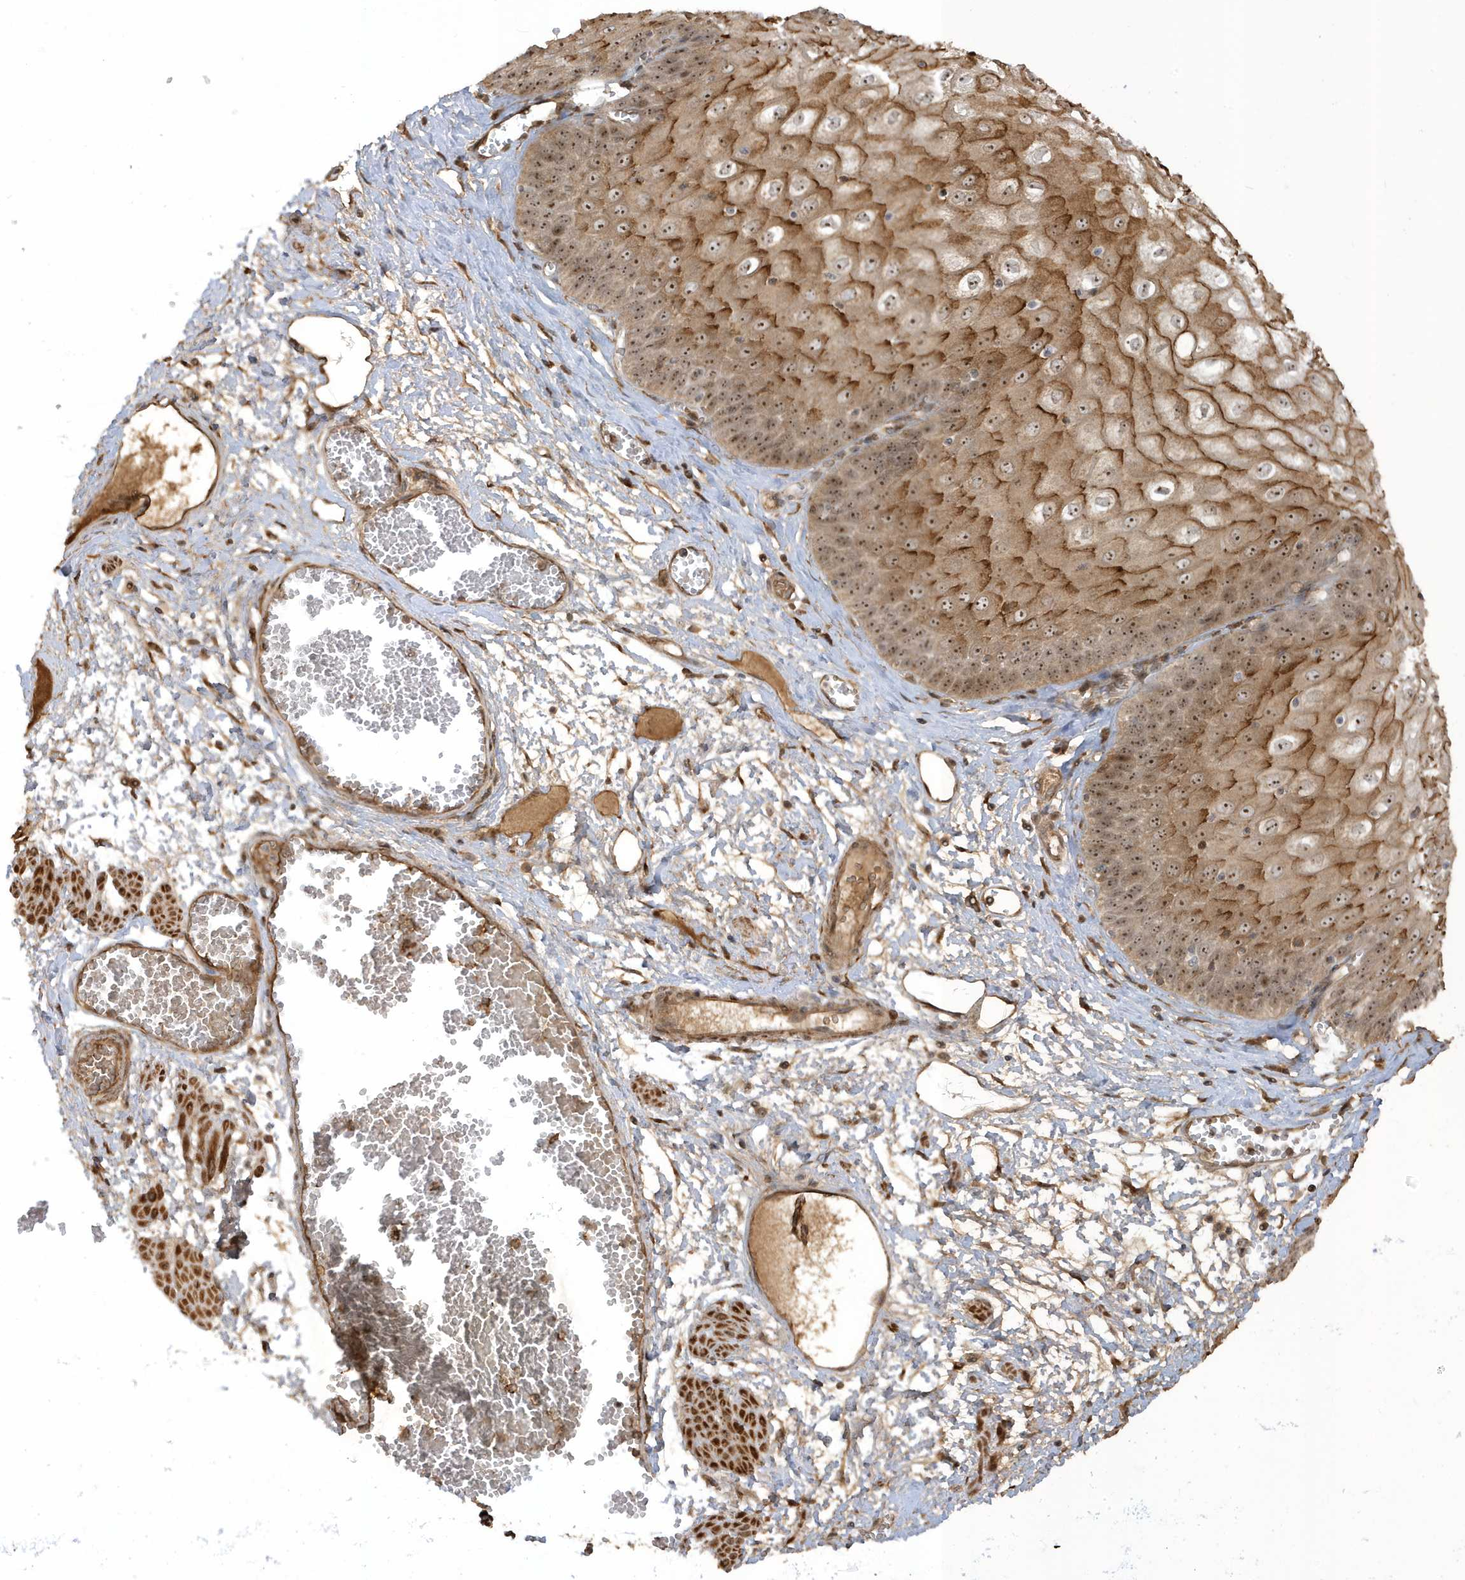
{"staining": {"intensity": "strong", "quantity": ">75%", "location": "cytoplasmic/membranous,nuclear"}, "tissue": "esophagus", "cell_type": "Squamous epithelial cells", "image_type": "normal", "snomed": [{"axis": "morphology", "description": "Normal tissue, NOS"}, {"axis": "topography", "description": "Esophagus"}], "caption": "This image demonstrates normal esophagus stained with immunohistochemistry (IHC) to label a protein in brown. The cytoplasmic/membranous,nuclear of squamous epithelial cells show strong positivity for the protein. Nuclei are counter-stained blue.", "gene": "ECM2", "patient": {"sex": "male", "age": 60}}